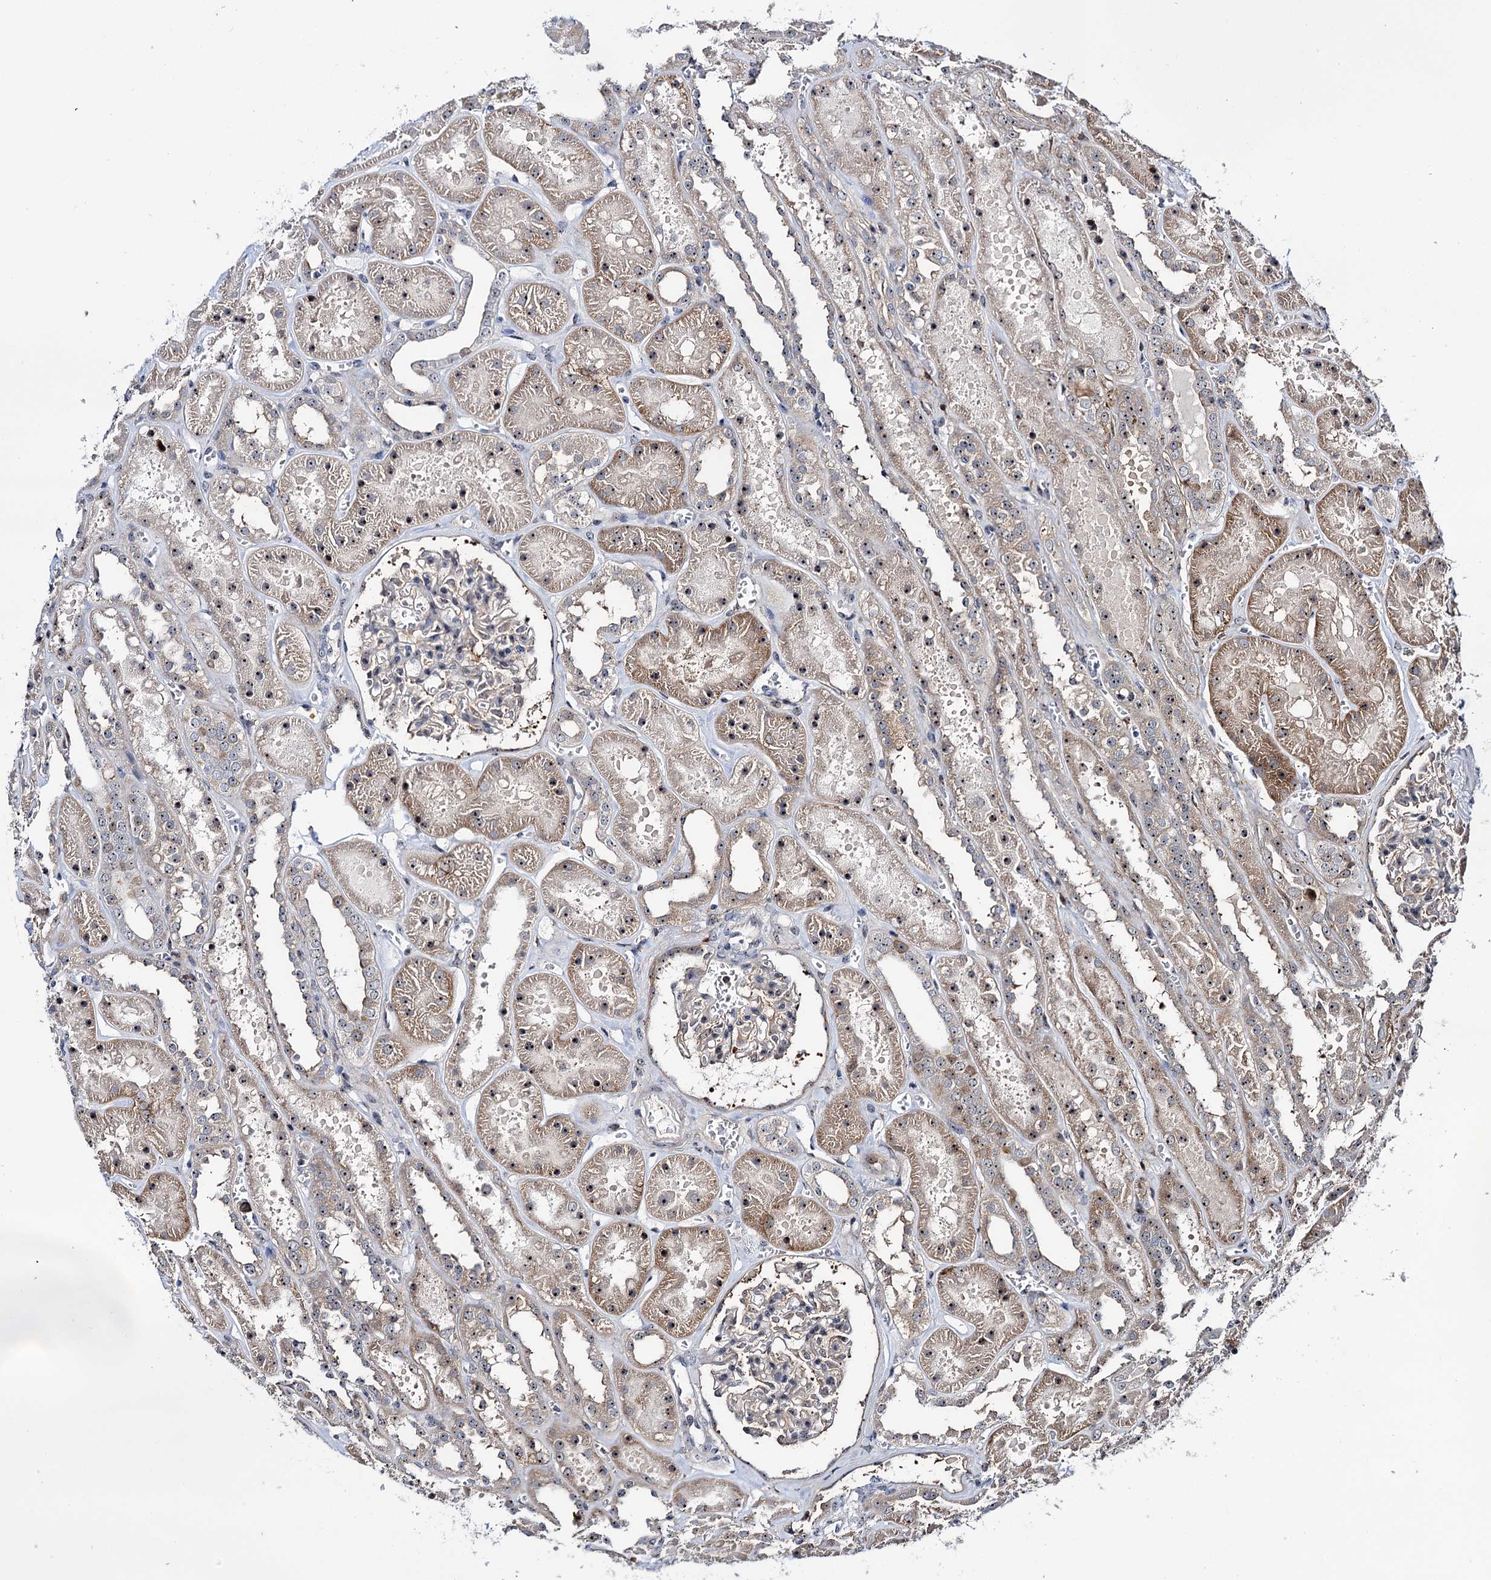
{"staining": {"intensity": "moderate", "quantity": "<25%", "location": "cytoplasmic/membranous,nuclear"}, "tissue": "kidney", "cell_type": "Cells in glomeruli", "image_type": "normal", "snomed": [{"axis": "morphology", "description": "Normal tissue, NOS"}, {"axis": "topography", "description": "Kidney"}], "caption": "Kidney stained for a protein (brown) shows moderate cytoplasmic/membranous,nuclear positive staining in about <25% of cells in glomeruli.", "gene": "SUPT20H", "patient": {"sex": "female", "age": 41}}